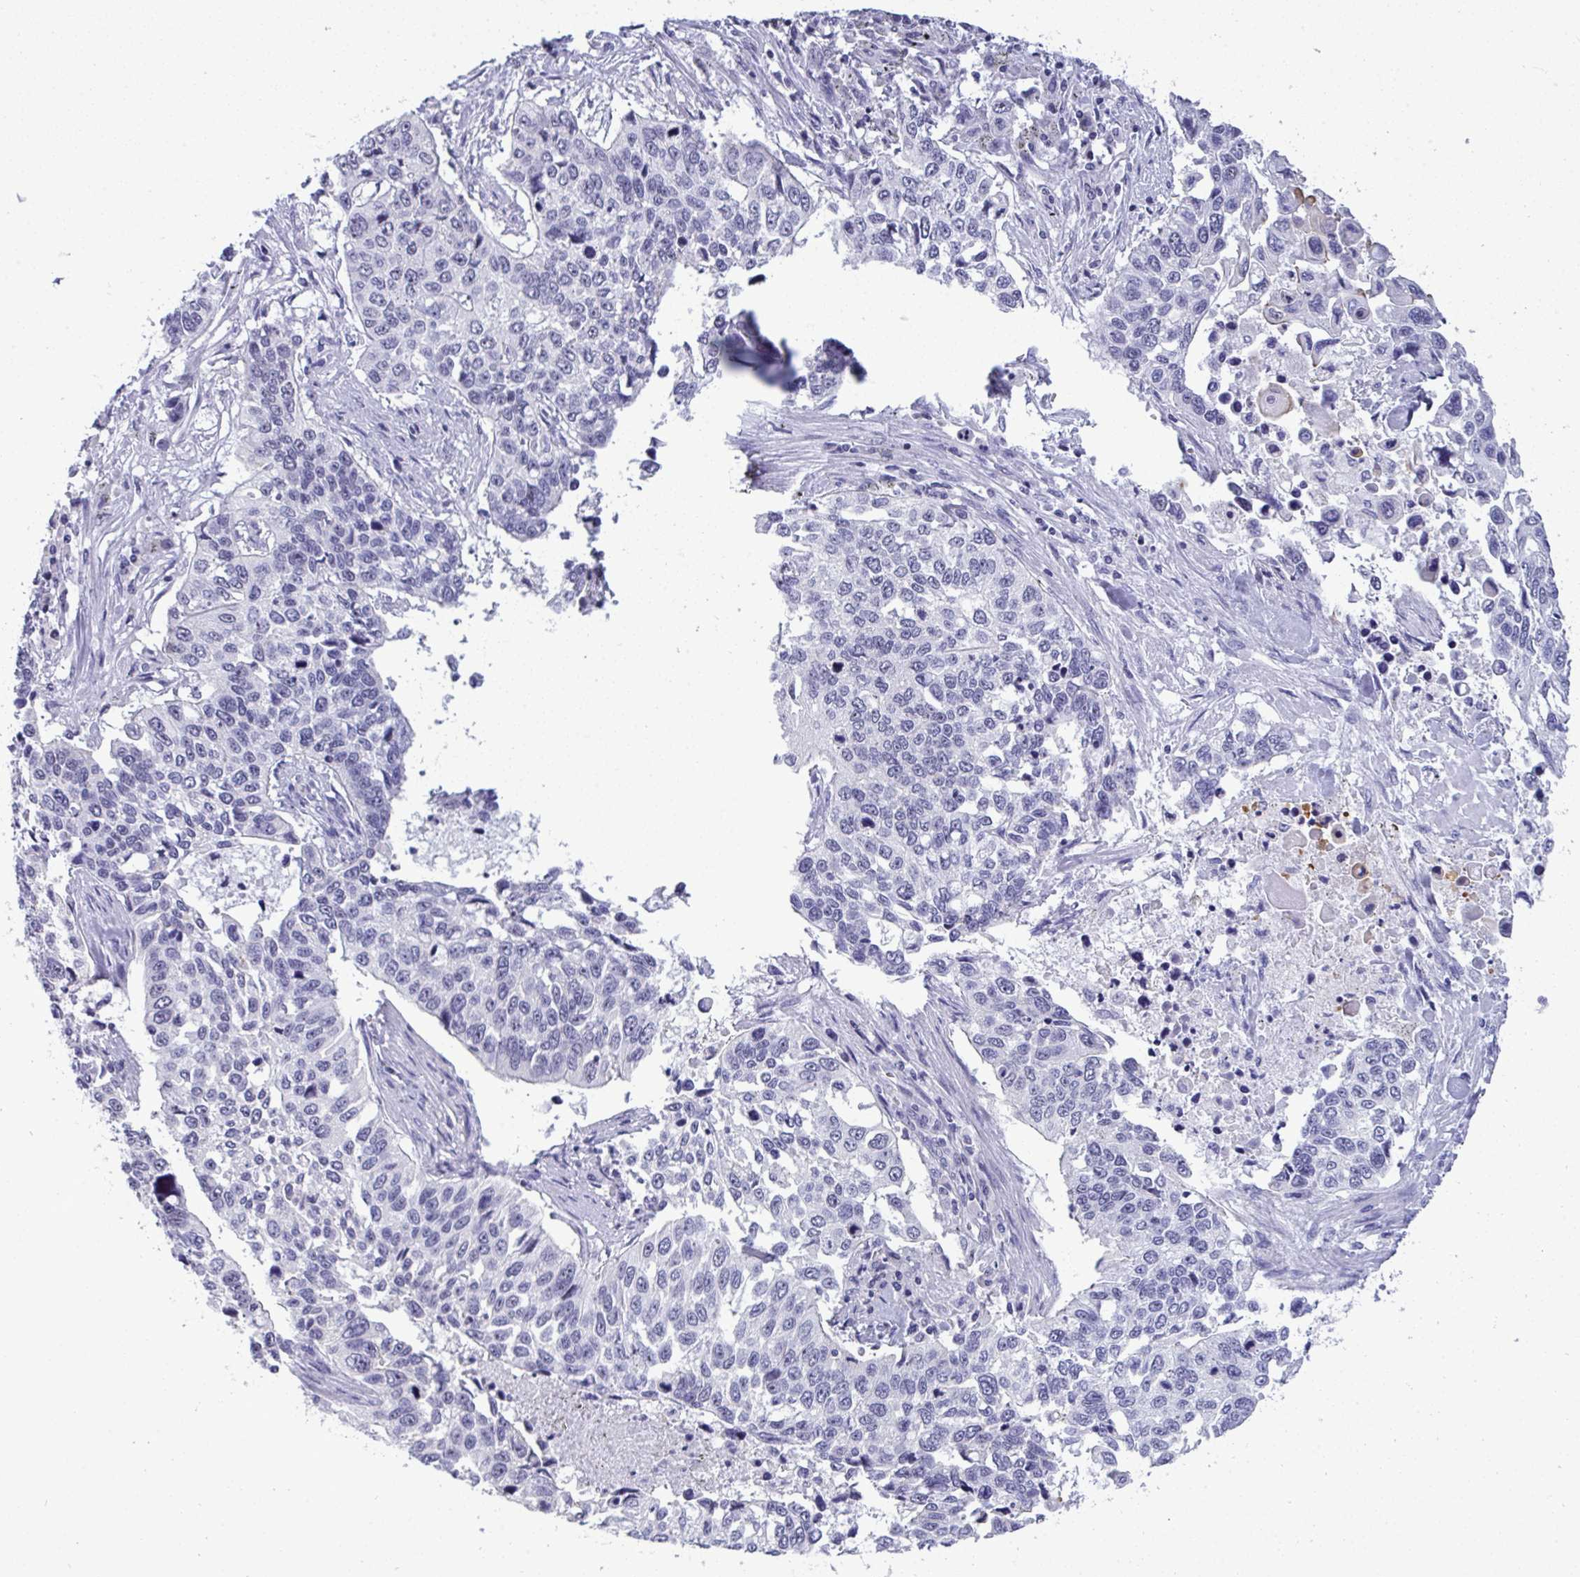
{"staining": {"intensity": "negative", "quantity": "none", "location": "none"}, "tissue": "lung cancer", "cell_type": "Tumor cells", "image_type": "cancer", "snomed": [{"axis": "morphology", "description": "Squamous cell carcinoma, NOS"}, {"axis": "topography", "description": "Lung"}], "caption": "A histopathology image of lung cancer (squamous cell carcinoma) stained for a protein exhibits no brown staining in tumor cells.", "gene": "YBX2", "patient": {"sex": "male", "age": 62}}